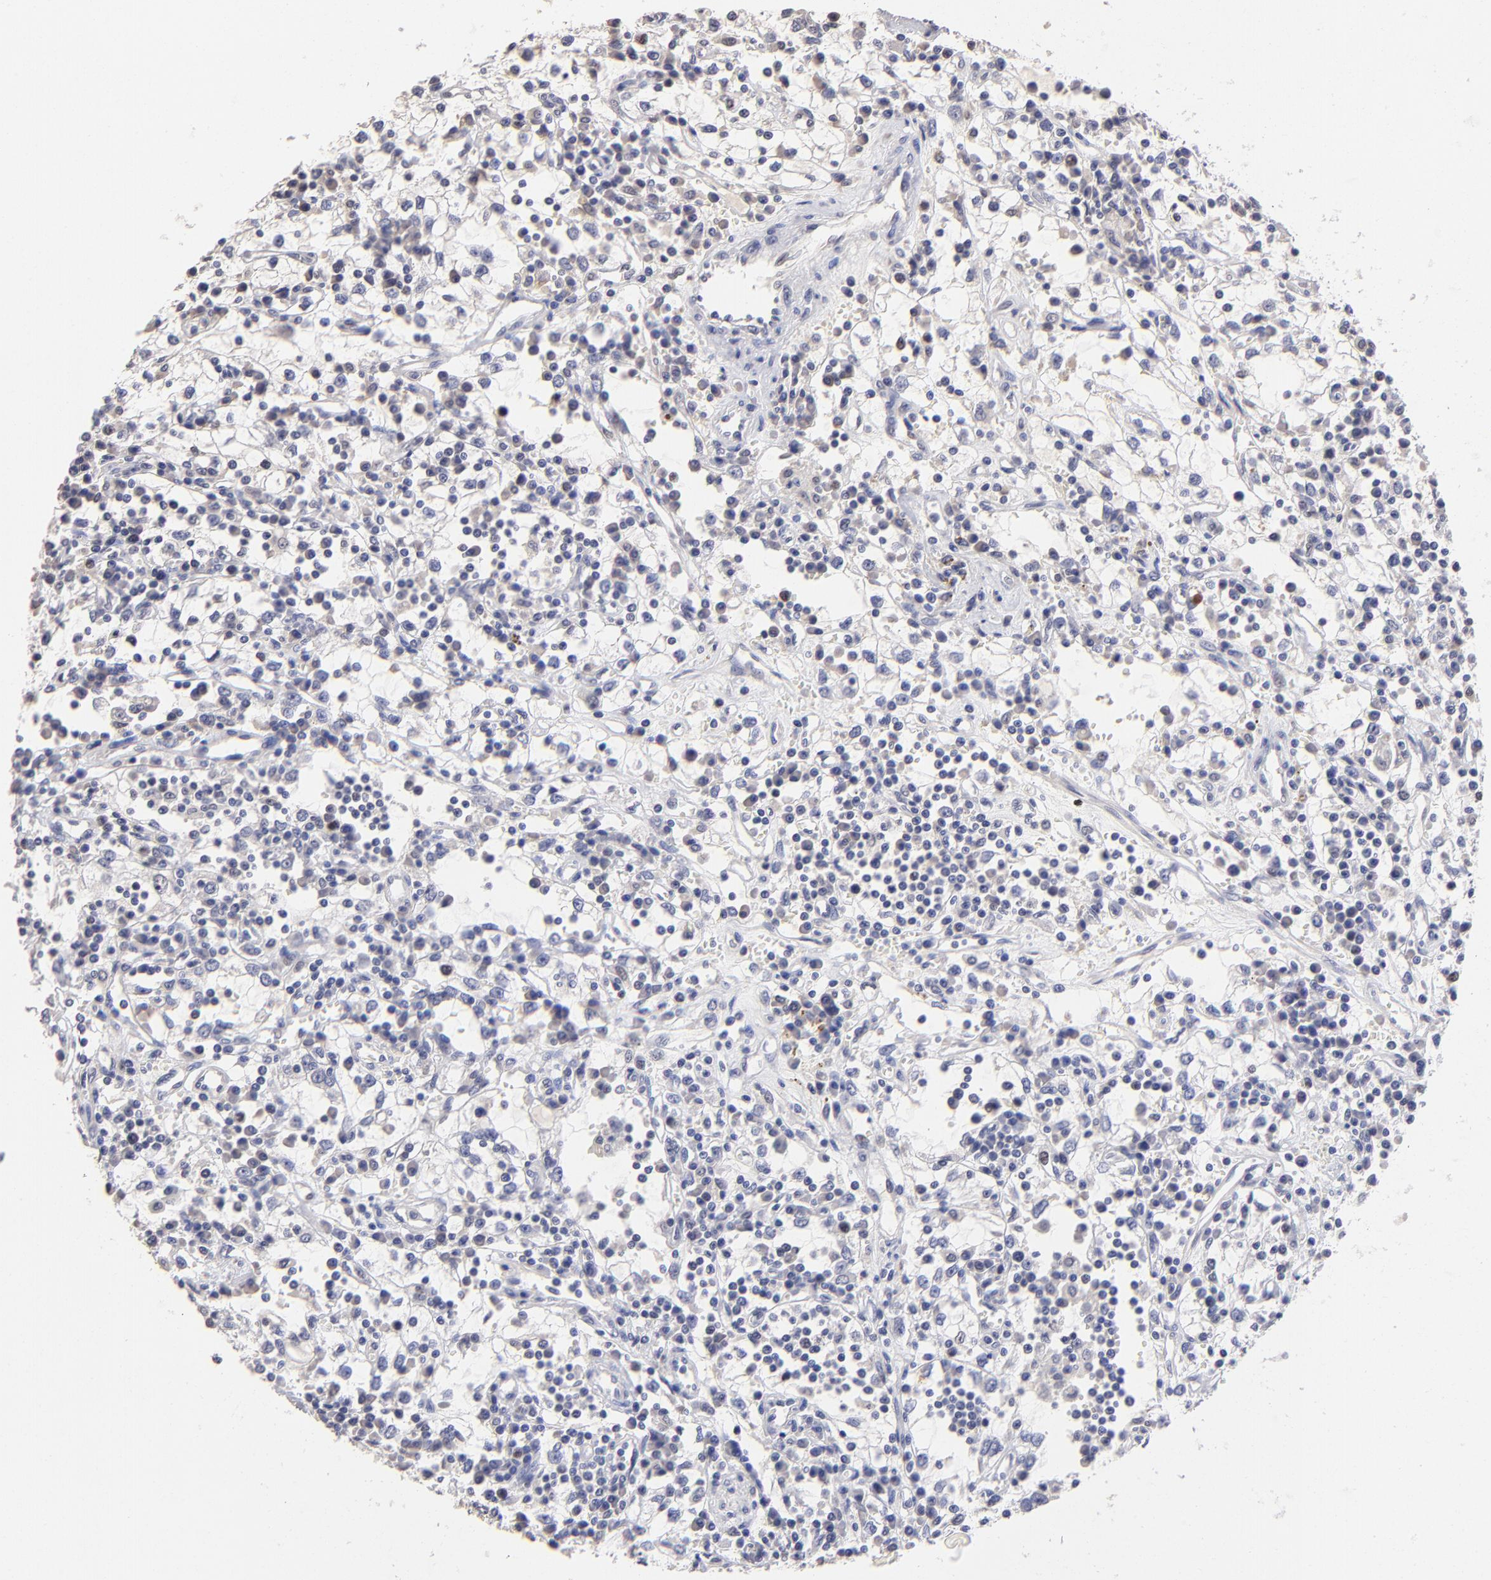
{"staining": {"intensity": "weak", "quantity": "<25%", "location": "nuclear"}, "tissue": "renal cancer", "cell_type": "Tumor cells", "image_type": "cancer", "snomed": [{"axis": "morphology", "description": "Adenocarcinoma, NOS"}, {"axis": "topography", "description": "Kidney"}], "caption": "Immunohistochemistry (IHC) of human renal adenocarcinoma reveals no staining in tumor cells.", "gene": "DNMT1", "patient": {"sex": "male", "age": 82}}